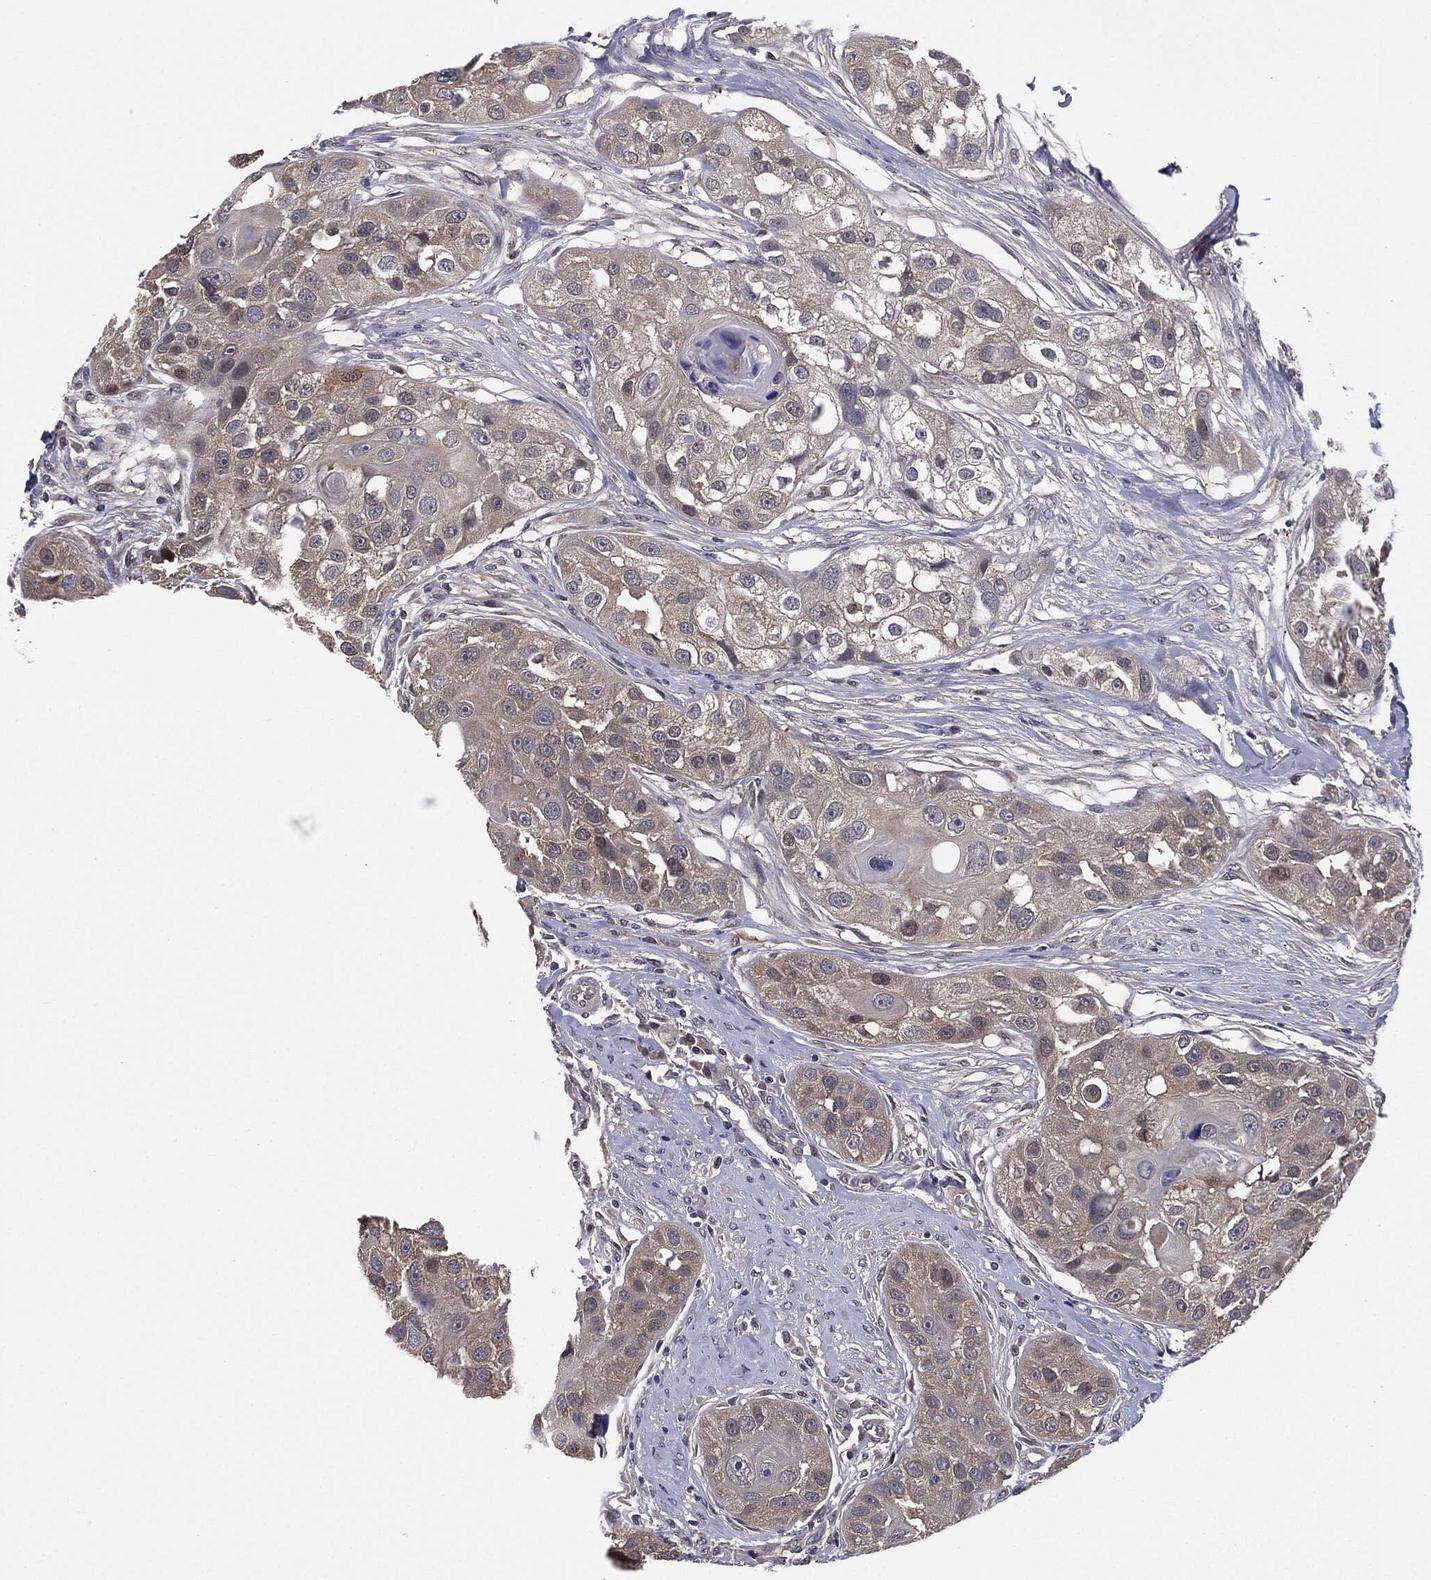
{"staining": {"intensity": "negative", "quantity": "none", "location": "none"}, "tissue": "head and neck cancer", "cell_type": "Tumor cells", "image_type": "cancer", "snomed": [{"axis": "morphology", "description": "Normal tissue, NOS"}, {"axis": "morphology", "description": "Squamous cell carcinoma, NOS"}, {"axis": "topography", "description": "Skeletal muscle"}, {"axis": "topography", "description": "Head-Neck"}], "caption": "Head and neck cancer was stained to show a protein in brown. There is no significant staining in tumor cells. Brightfield microscopy of immunohistochemistry (IHC) stained with DAB (3,3'-diaminobenzidine) (brown) and hematoxylin (blue), captured at high magnification.", "gene": "KRT7", "patient": {"sex": "male", "age": 51}}